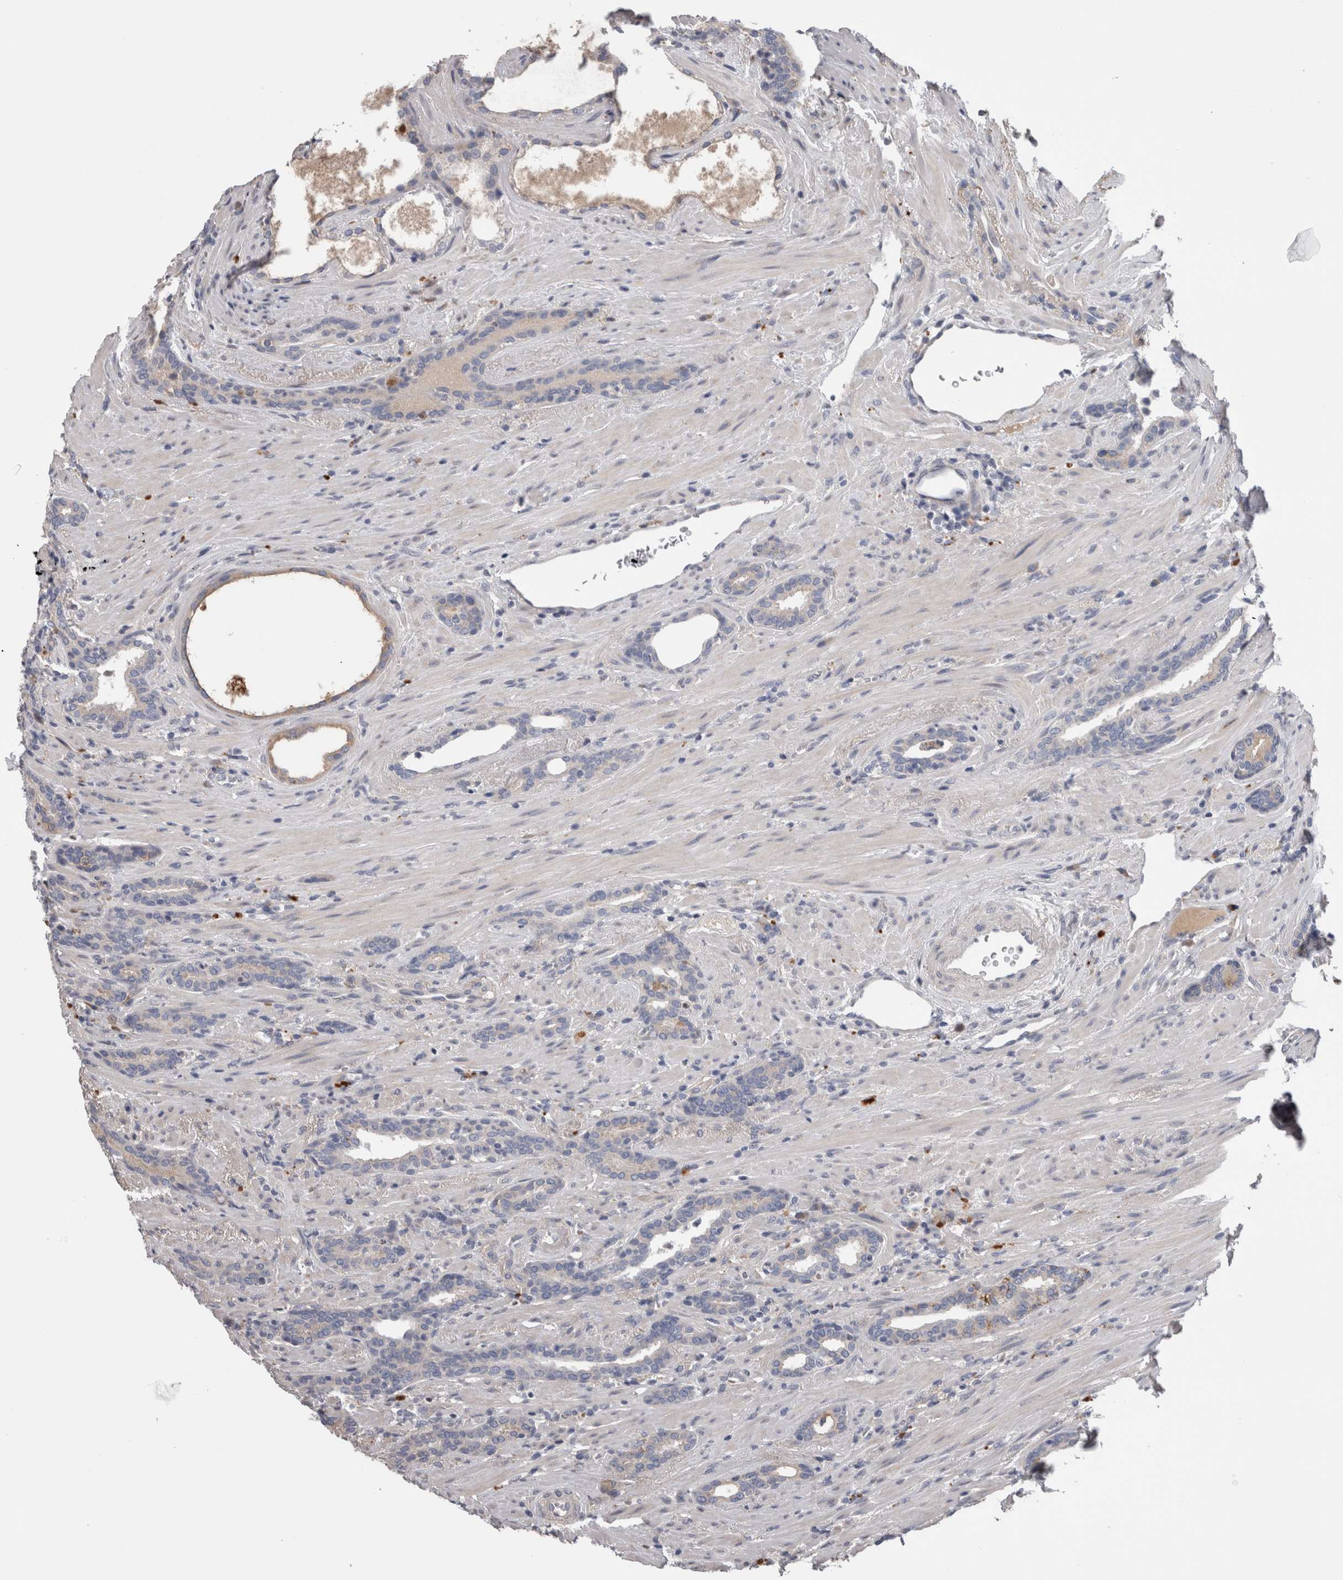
{"staining": {"intensity": "weak", "quantity": ">75%", "location": "cytoplasmic/membranous"}, "tissue": "prostate cancer", "cell_type": "Tumor cells", "image_type": "cancer", "snomed": [{"axis": "morphology", "description": "Adenocarcinoma, High grade"}, {"axis": "topography", "description": "Prostate"}], "caption": "There is low levels of weak cytoplasmic/membranous staining in tumor cells of prostate cancer, as demonstrated by immunohistochemical staining (brown color).", "gene": "STC1", "patient": {"sex": "male", "age": 71}}